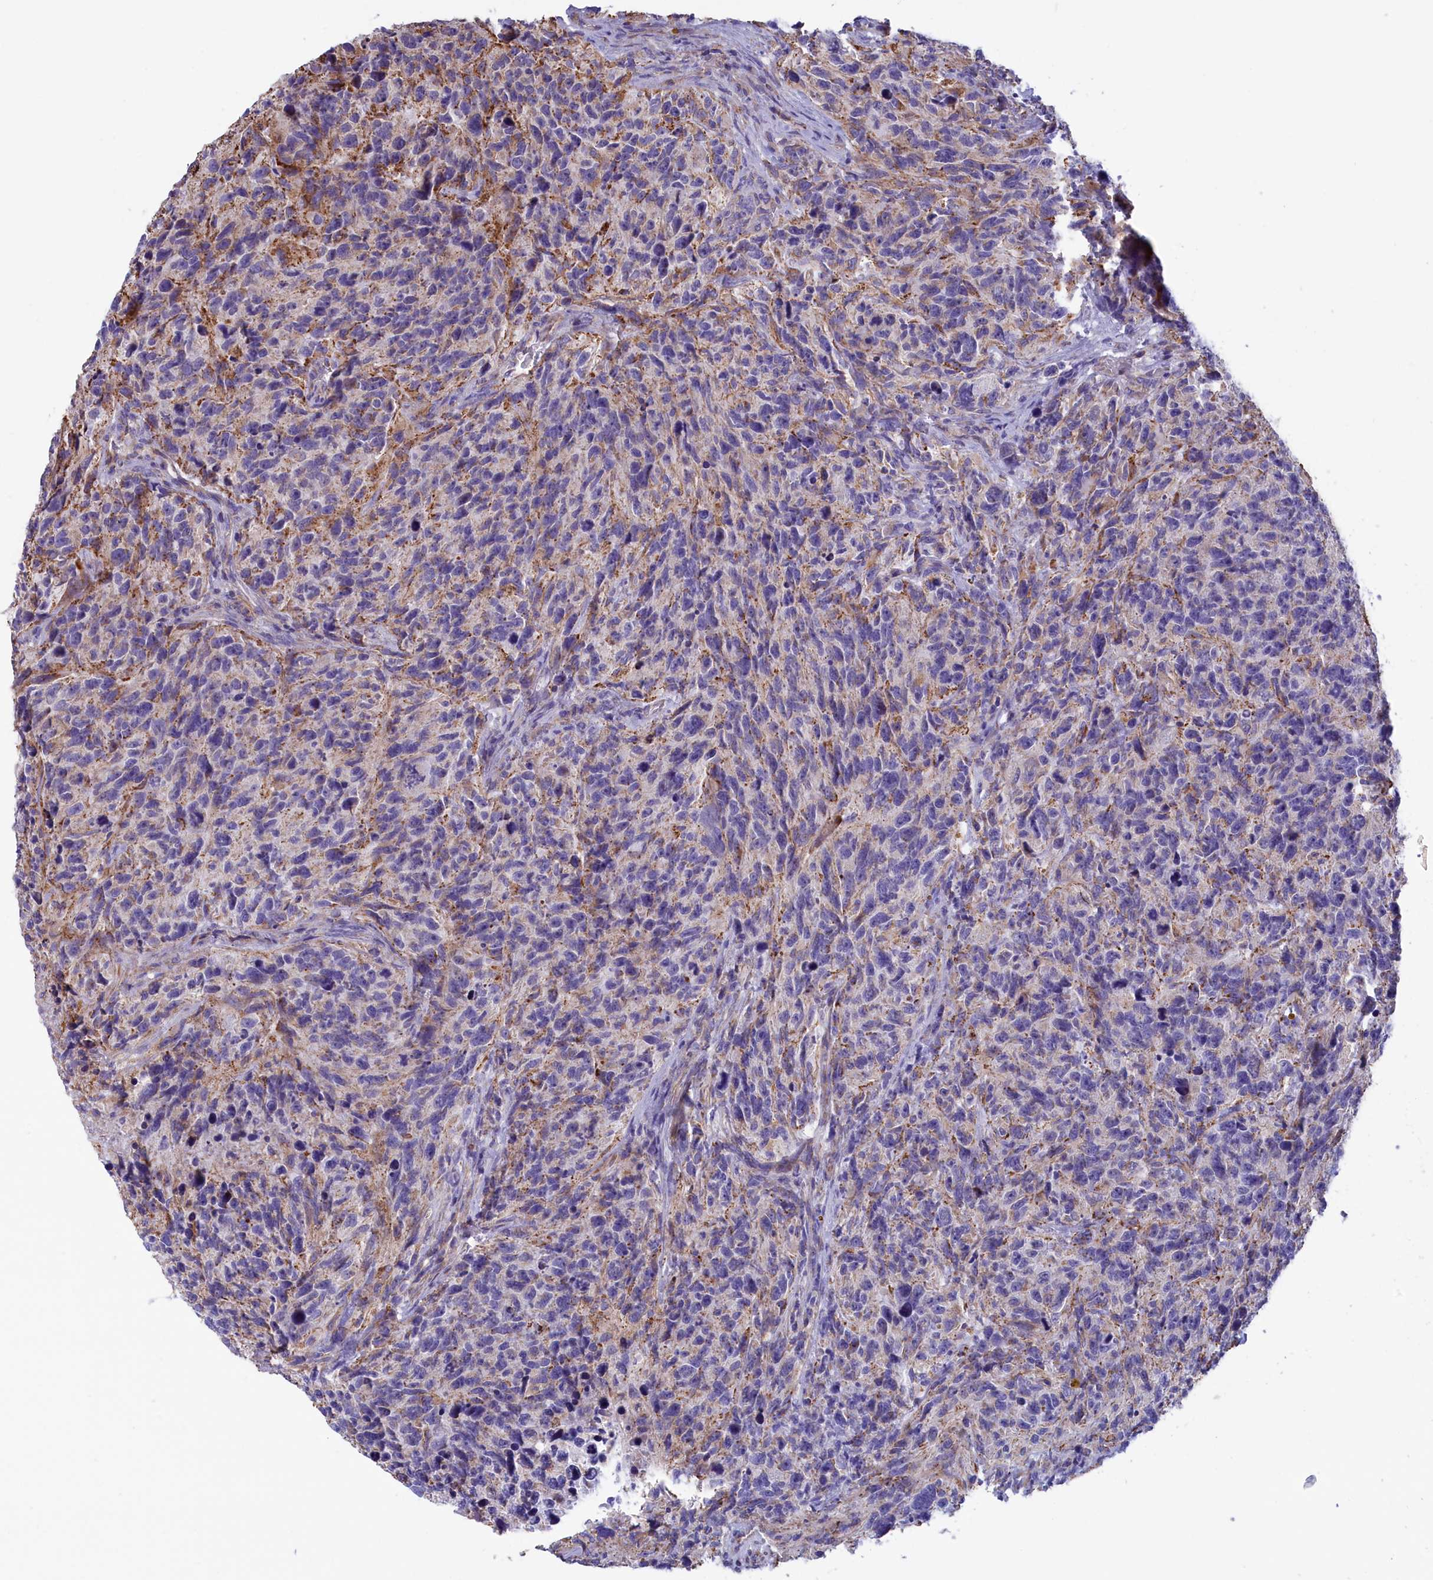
{"staining": {"intensity": "negative", "quantity": "none", "location": "none"}, "tissue": "glioma", "cell_type": "Tumor cells", "image_type": "cancer", "snomed": [{"axis": "morphology", "description": "Glioma, malignant, High grade"}, {"axis": "topography", "description": "Brain"}], "caption": "Histopathology image shows no significant protein staining in tumor cells of glioma.", "gene": "GATB", "patient": {"sex": "male", "age": 69}}